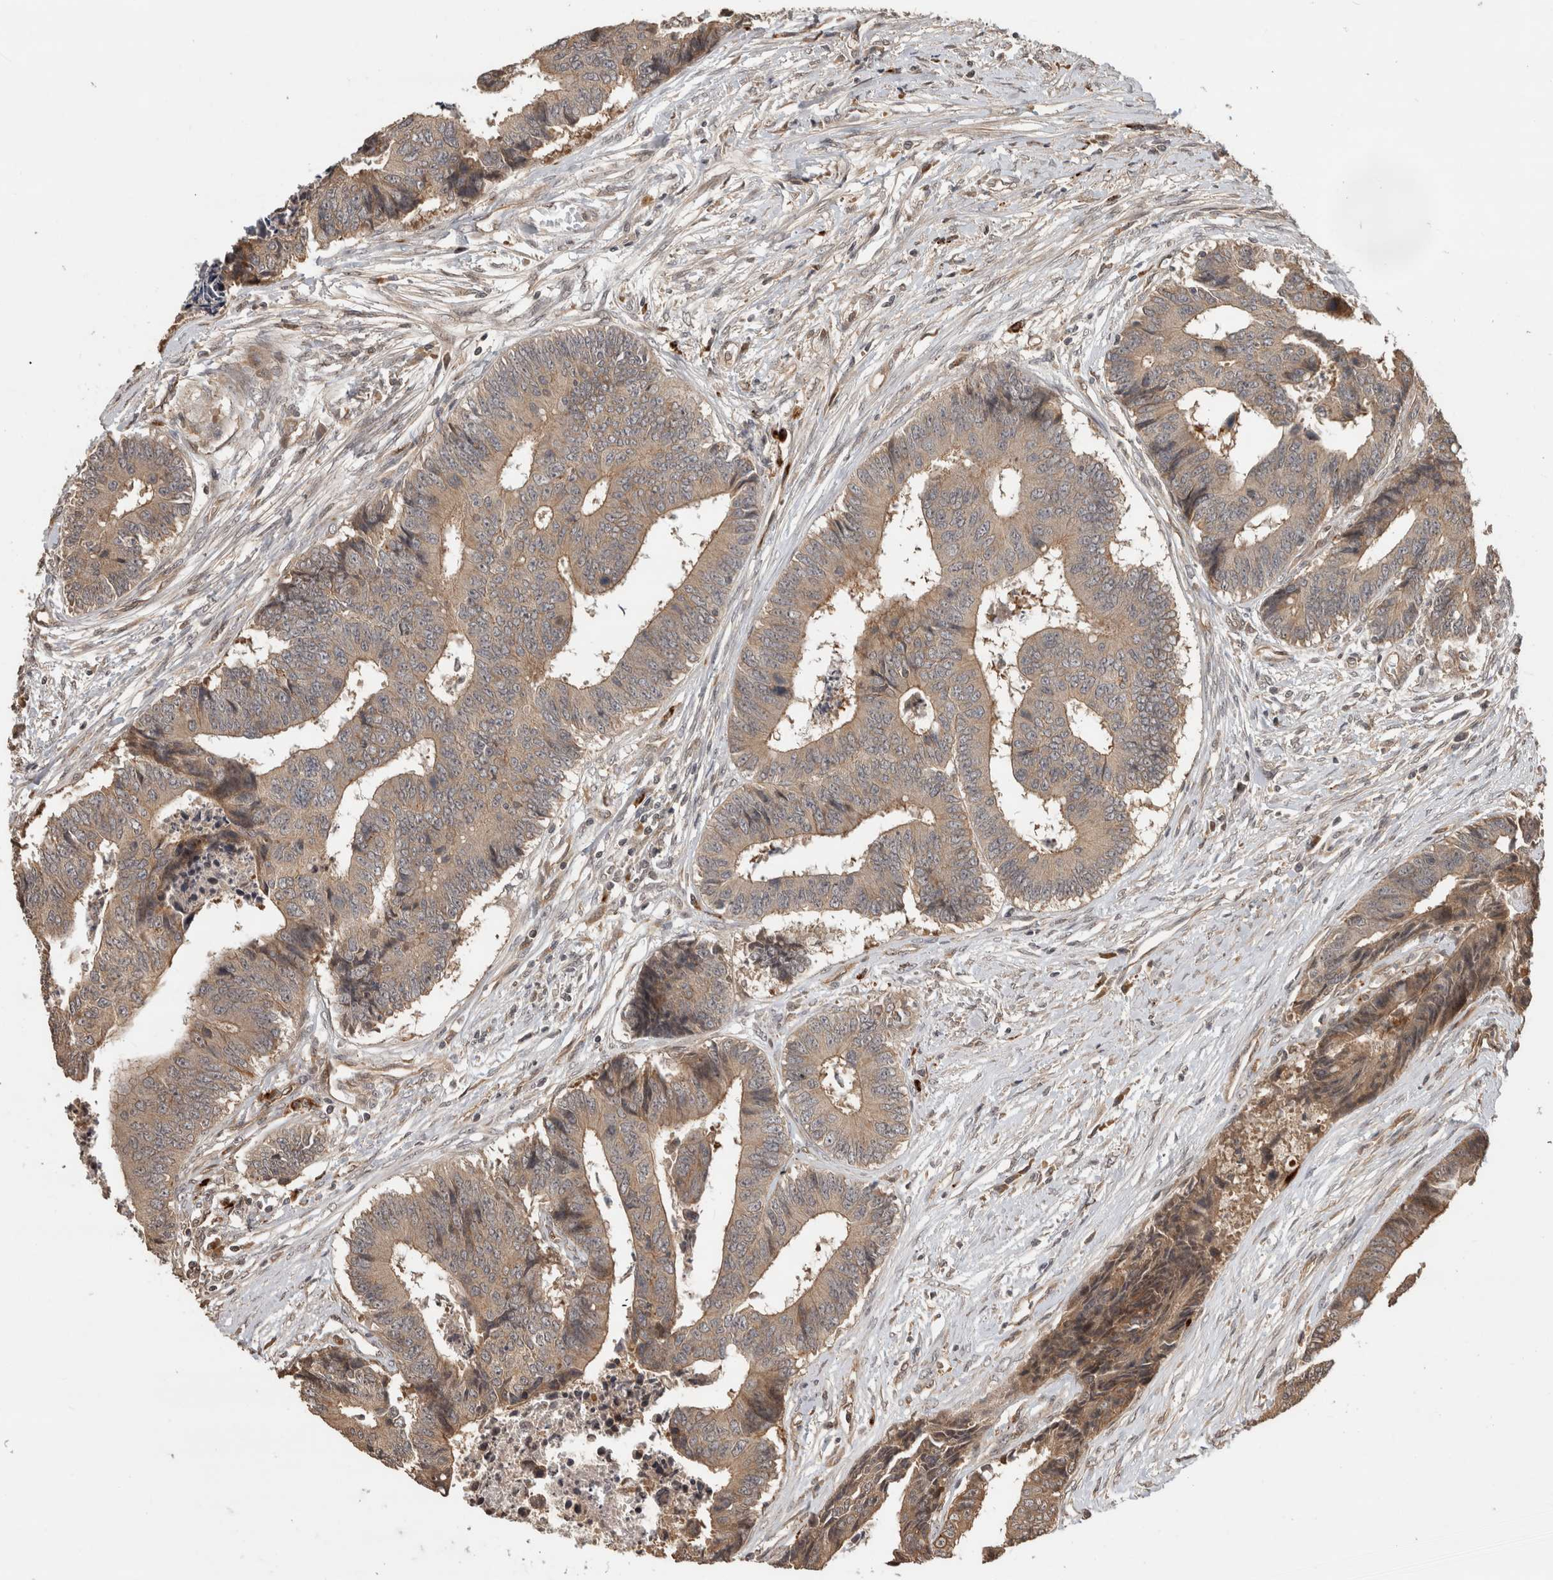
{"staining": {"intensity": "moderate", "quantity": ">75%", "location": "cytoplasmic/membranous"}, "tissue": "colorectal cancer", "cell_type": "Tumor cells", "image_type": "cancer", "snomed": [{"axis": "morphology", "description": "Adenocarcinoma, NOS"}, {"axis": "topography", "description": "Rectum"}], "caption": "Protein expression by immunohistochemistry exhibits moderate cytoplasmic/membranous staining in approximately >75% of tumor cells in colorectal adenocarcinoma. (DAB IHC with brightfield microscopy, high magnification).", "gene": "PITPNC1", "patient": {"sex": "male", "age": 84}}